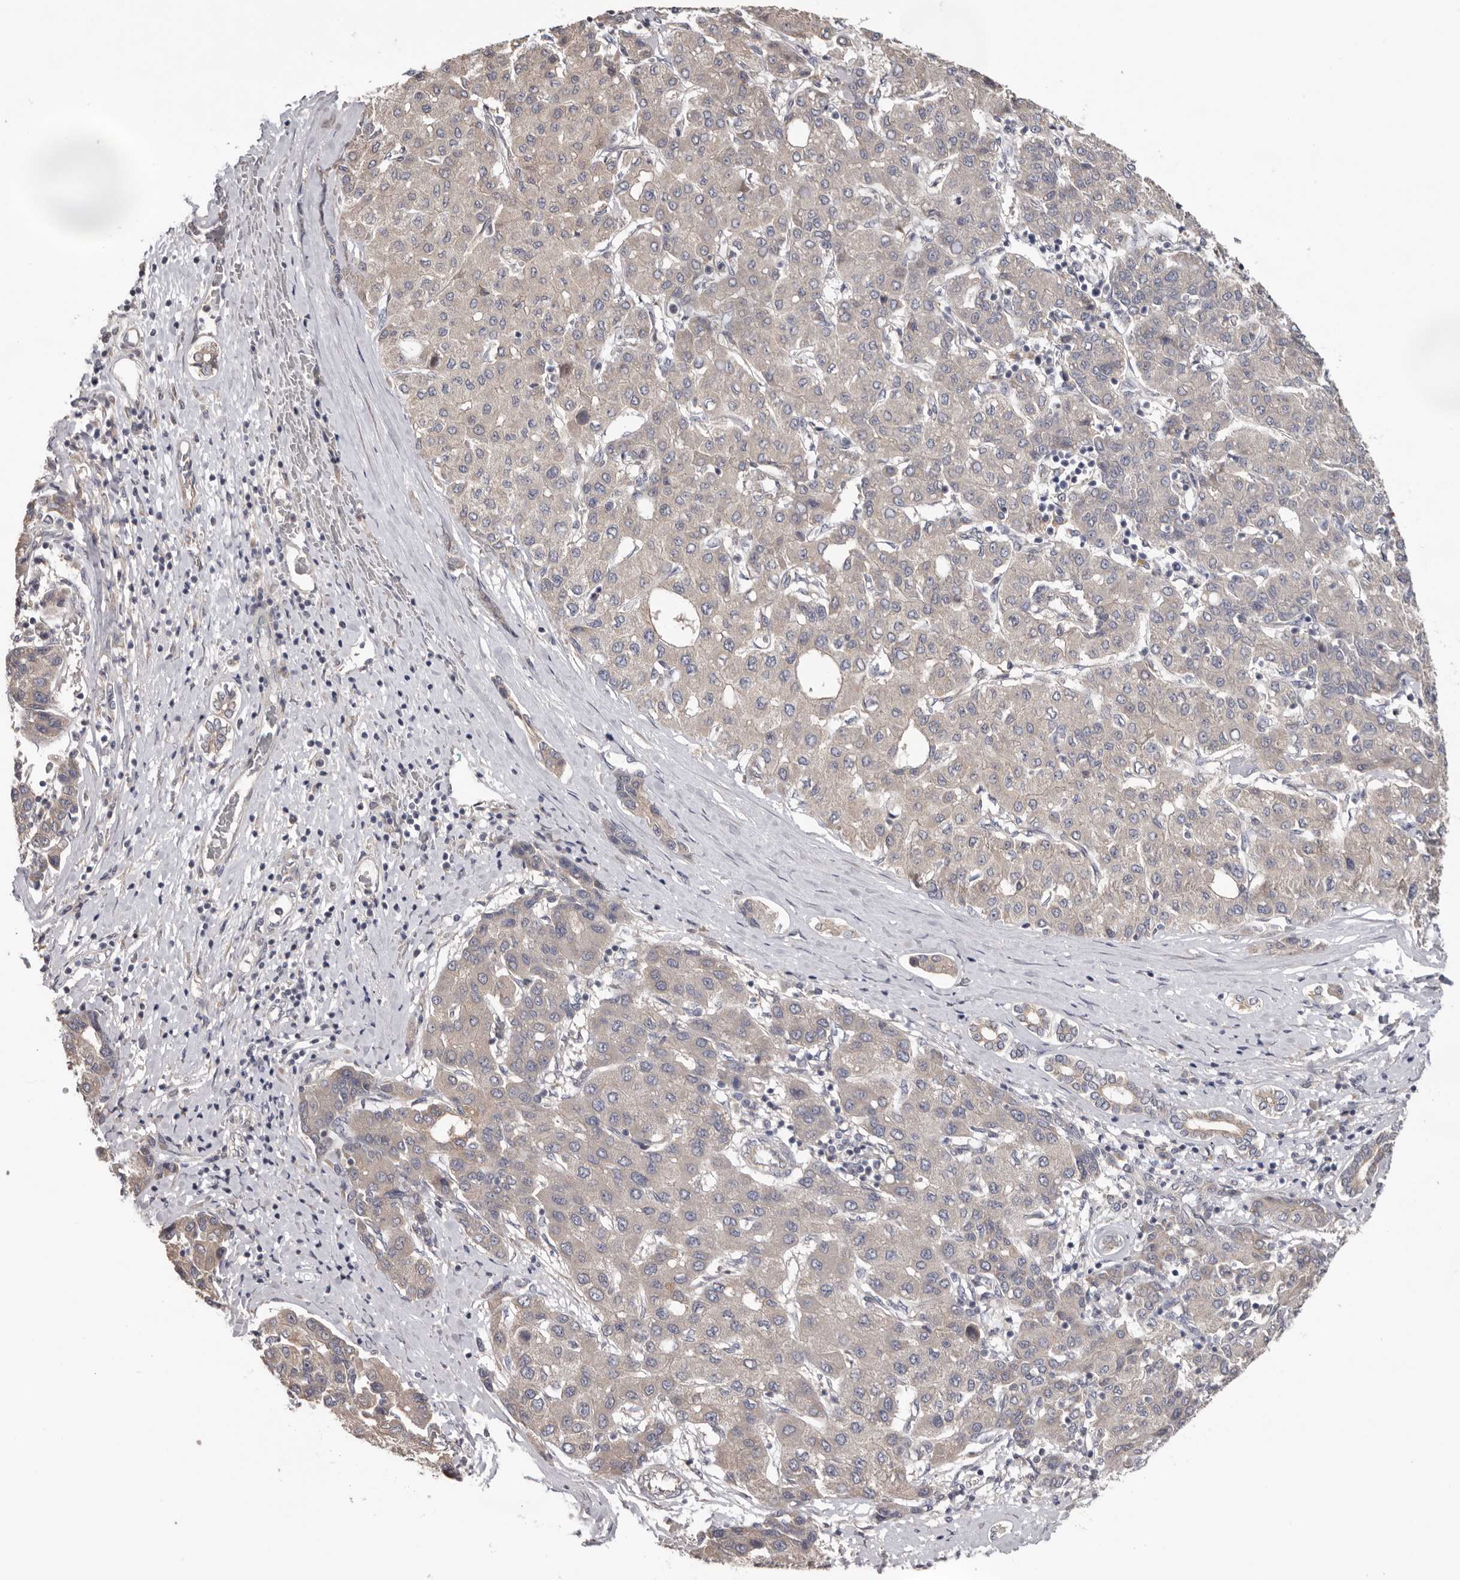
{"staining": {"intensity": "negative", "quantity": "none", "location": "none"}, "tissue": "liver cancer", "cell_type": "Tumor cells", "image_type": "cancer", "snomed": [{"axis": "morphology", "description": "Carcinoma, Hepatocellular, NOS"}, {"axis": "topography", "description": "Liver"}], "caption": "Protein analysis of hepatocellular carcinoma (liver) exhibits no significant positivity in tumor cells.", "gene": "HINT3", "patient": {"sex": "male", "age": 65}}